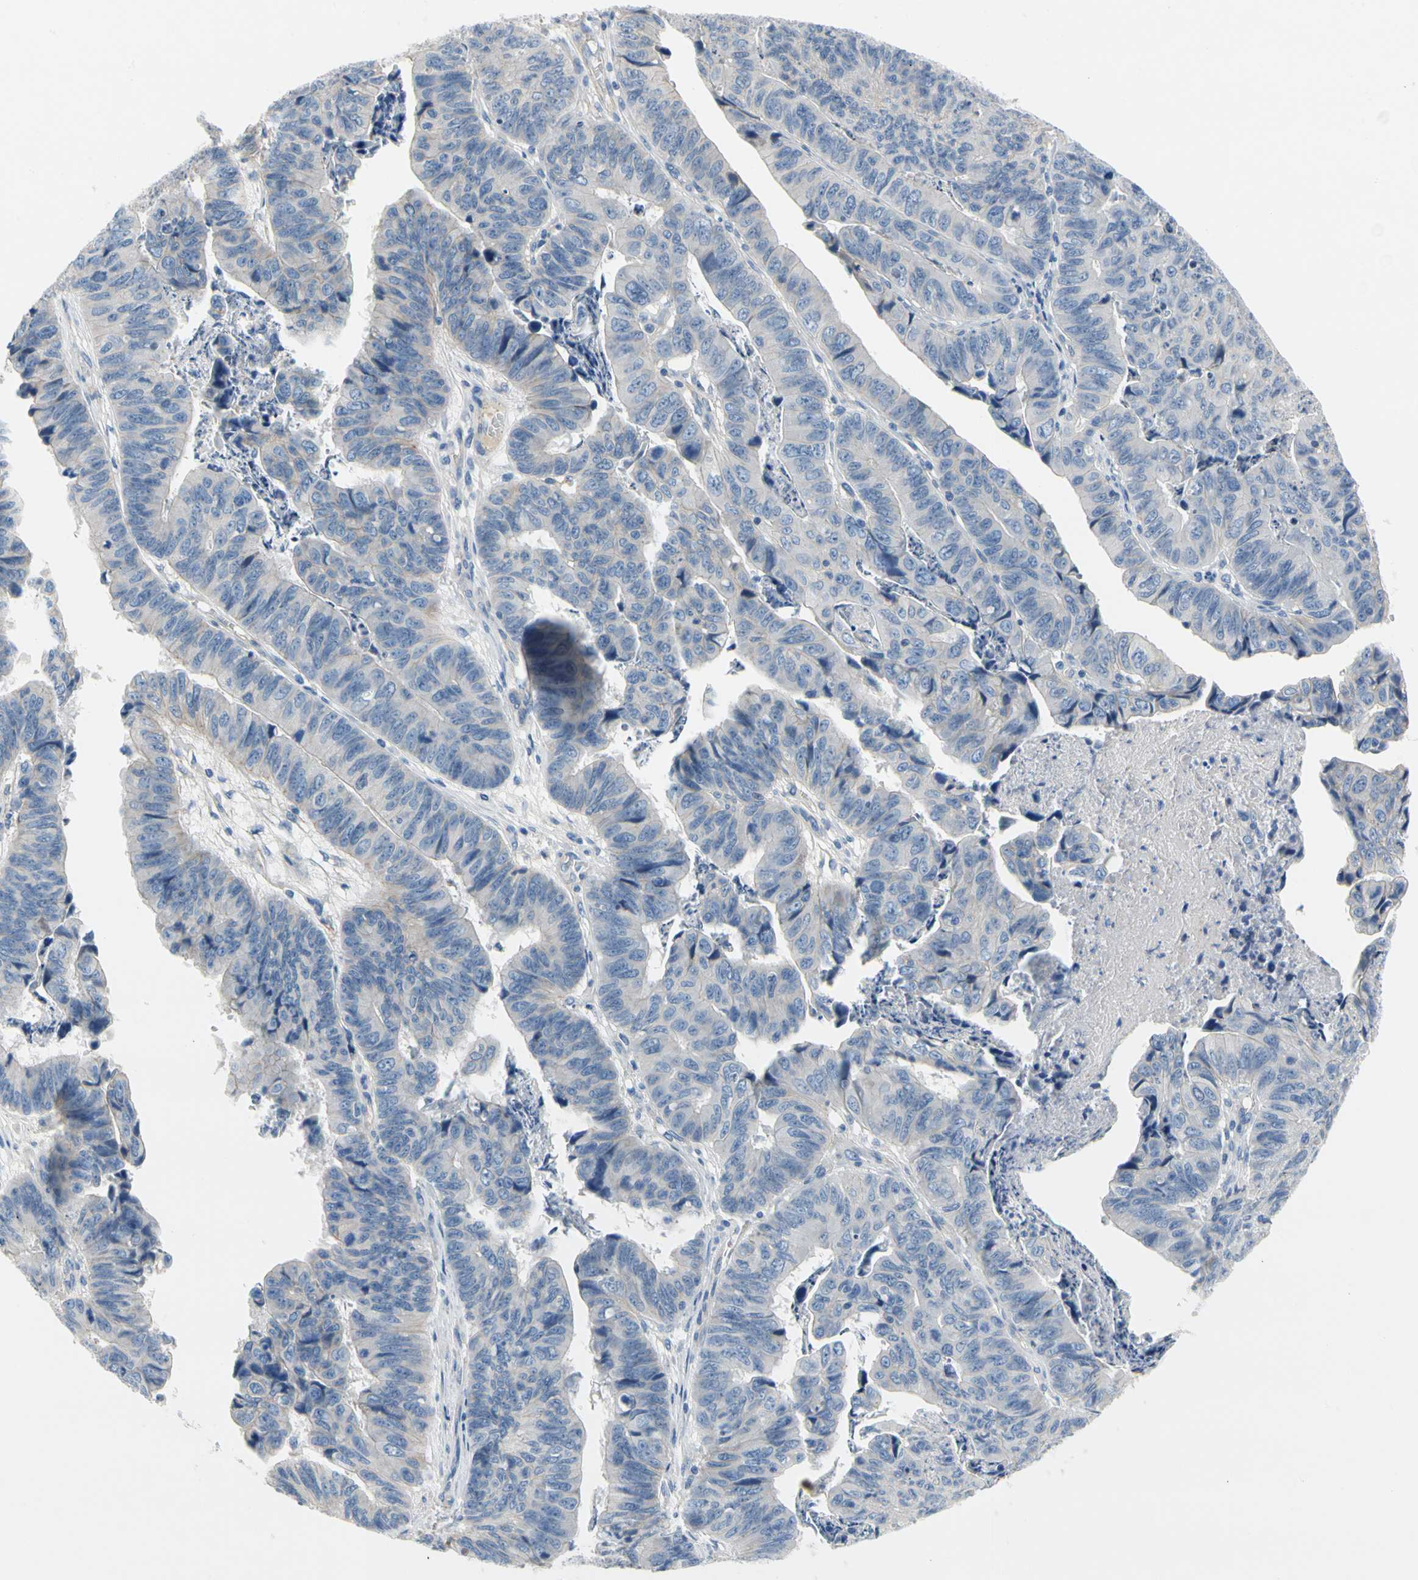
{"staining": {"intensity": "negative", "quantity": "none", "location": "none"}, "tissue": "stomach cancer", "cell_type": "Tumor cells", "image_type": "cancer", "snomed": [{"axis": "morphology", "description": "Adenocarcinoma, NOS"}, {"axis": "topography", "description": "Stomach, lower"}], "caption": "Immunohistochemistry micrograph of stomach cancer stained for a protein (brown), which exhibits no expression in tumor cells. (DAB IHC visualized using brightfield microscopy, high magnification).", "gene": "CA14", "patient": {"sex": "male", "age": 77}}